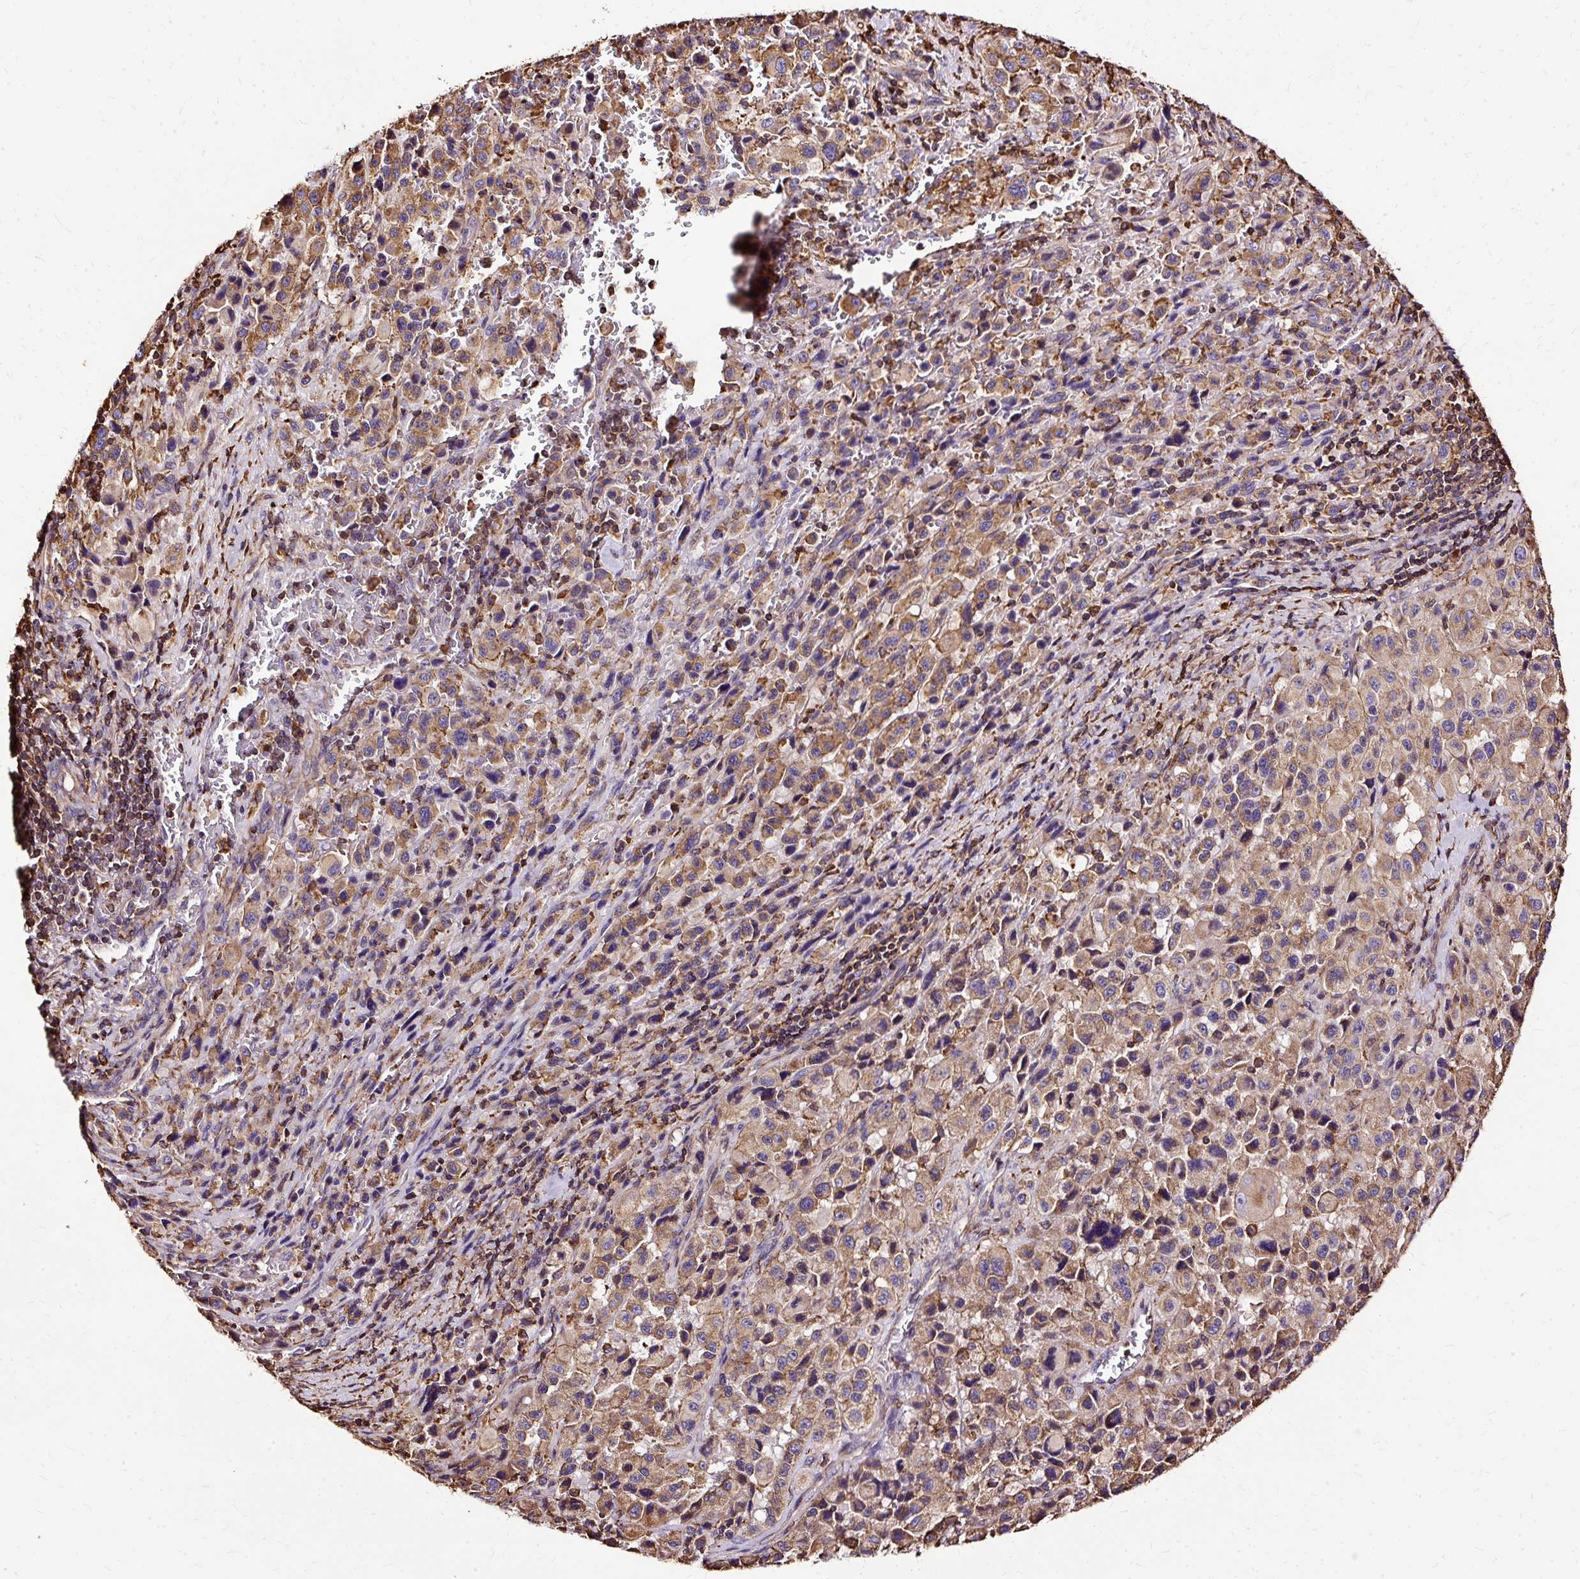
{"staining": {"intensity": "moderate", "quantity": ">75%", "location": "cytoplasmic/membranous"}, "tissue": "melanoma", "cell_type": "Tumor cells", "image_type": "cancer", "snomed": [{"axis": "morphology", "description": "Malignant melanoma, Metastatic site"}, {"axis": "topography", "description": "Lymph node"}], "caption": "Immunohistochemistry (IHC) staining of melanoma, which demonstrates medium levels of moderate cytoplasmic/membranous expression in approximately >75% of tumor cells indicating moderate cytoplasmic/membranous protein positivity. The staining was performed using DAB (3,3'-diaminobenzidine) (brown) for protein detection and nuclei were counterstained in hematoxylin (blue).", "gene": "KLHL11", "patient": {"sex": "female", "age": 65}}